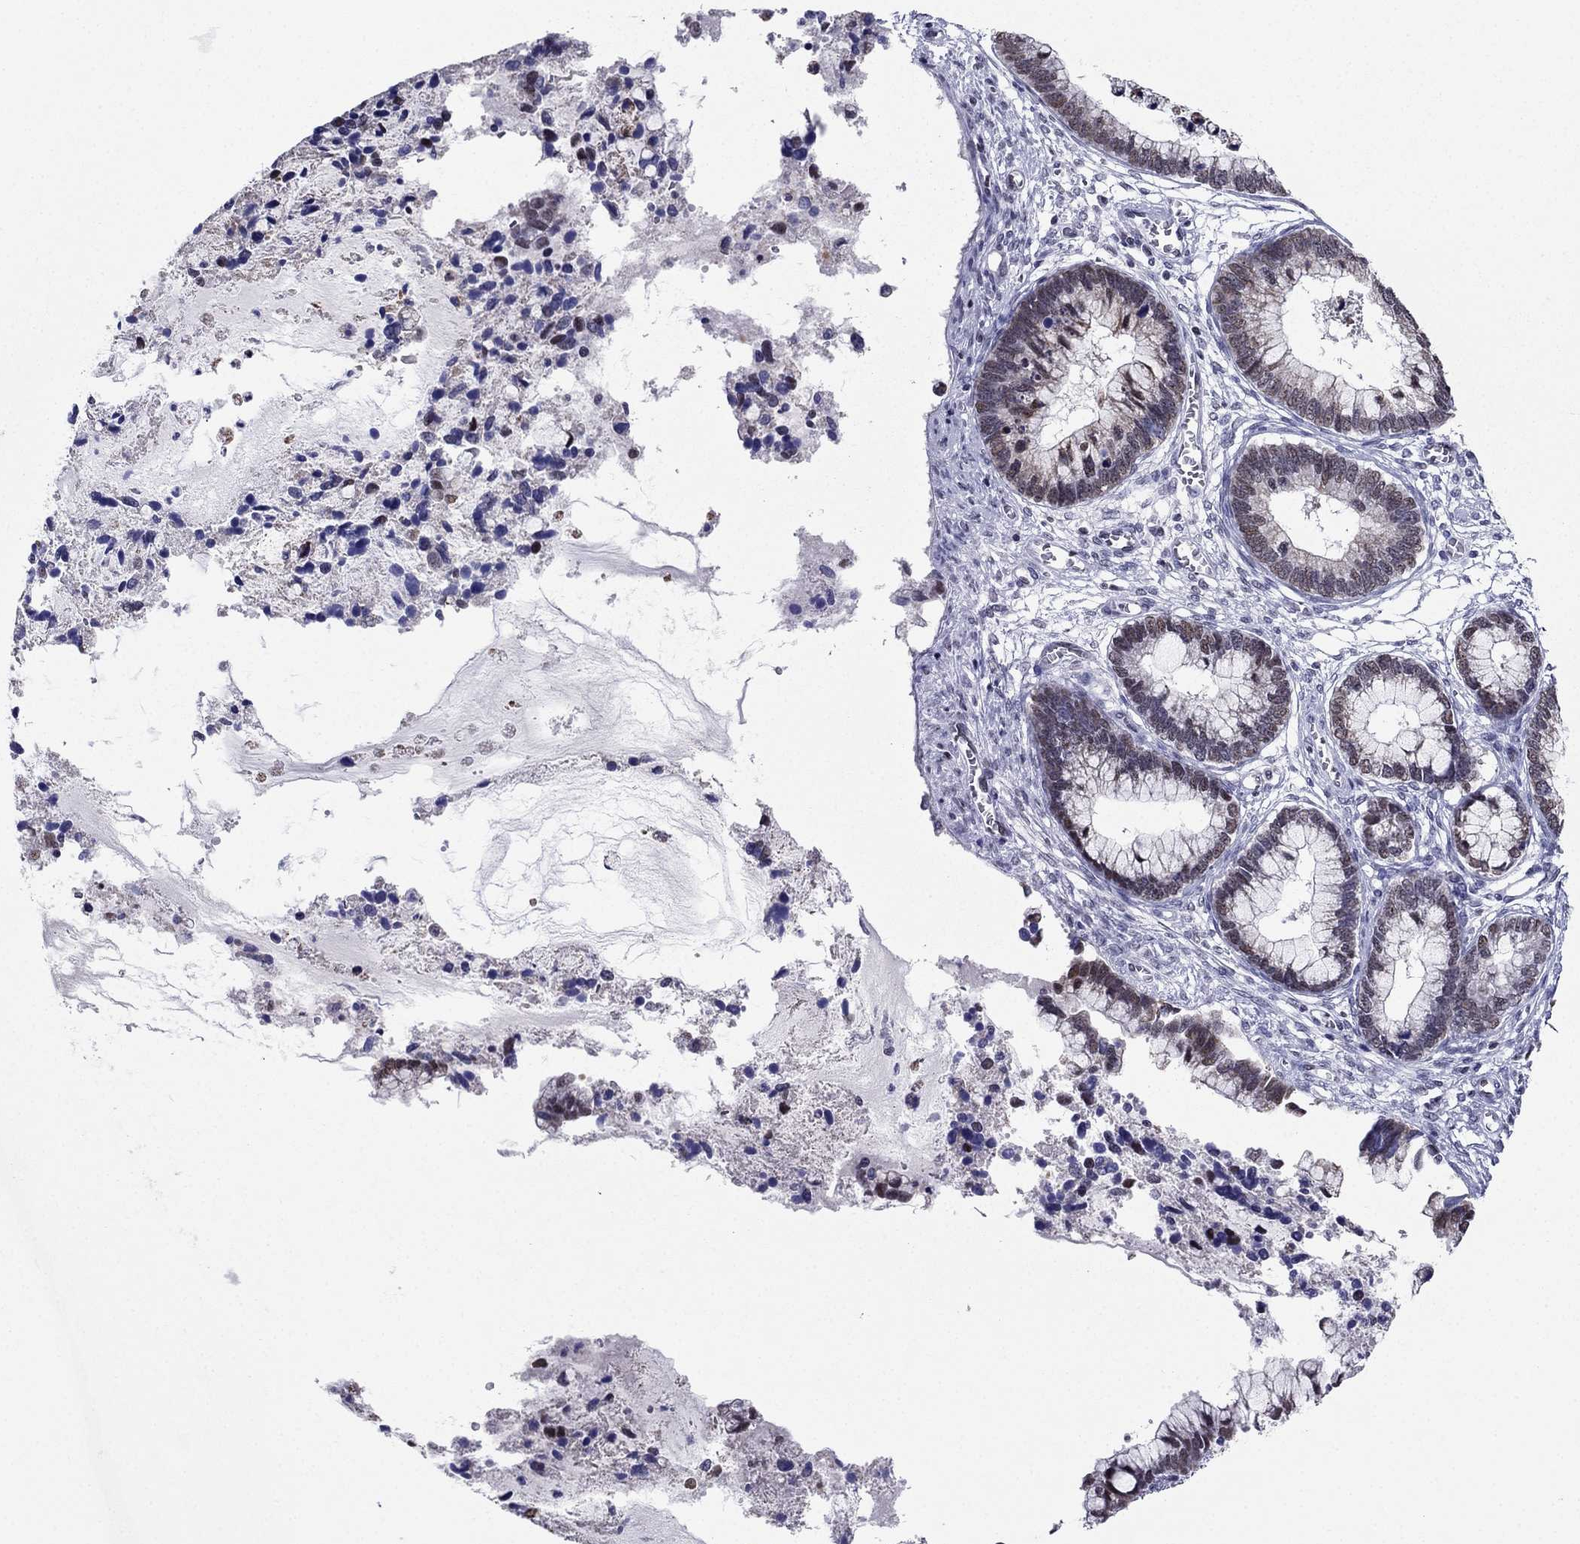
{"staining": {"intensity": "moderate", "quantity": "<25%", "location": "nuclear"}, "tissue": "cervical cancer", "cell_type": "Tumor cells", "image_type": "cancer", "snomed": [{"axis": "morphology", "description": "Adenocarcinoma, NOS"}, {"axis": "topography", "description": "Cervix"}], "caption": "Protein expression analysis of cervical adenocarcinoma reveals moderate nuclear expression in about <25% of tumor cells.", "gene": "PPM1G", "patient": {"sex": "female", "age": 44}}